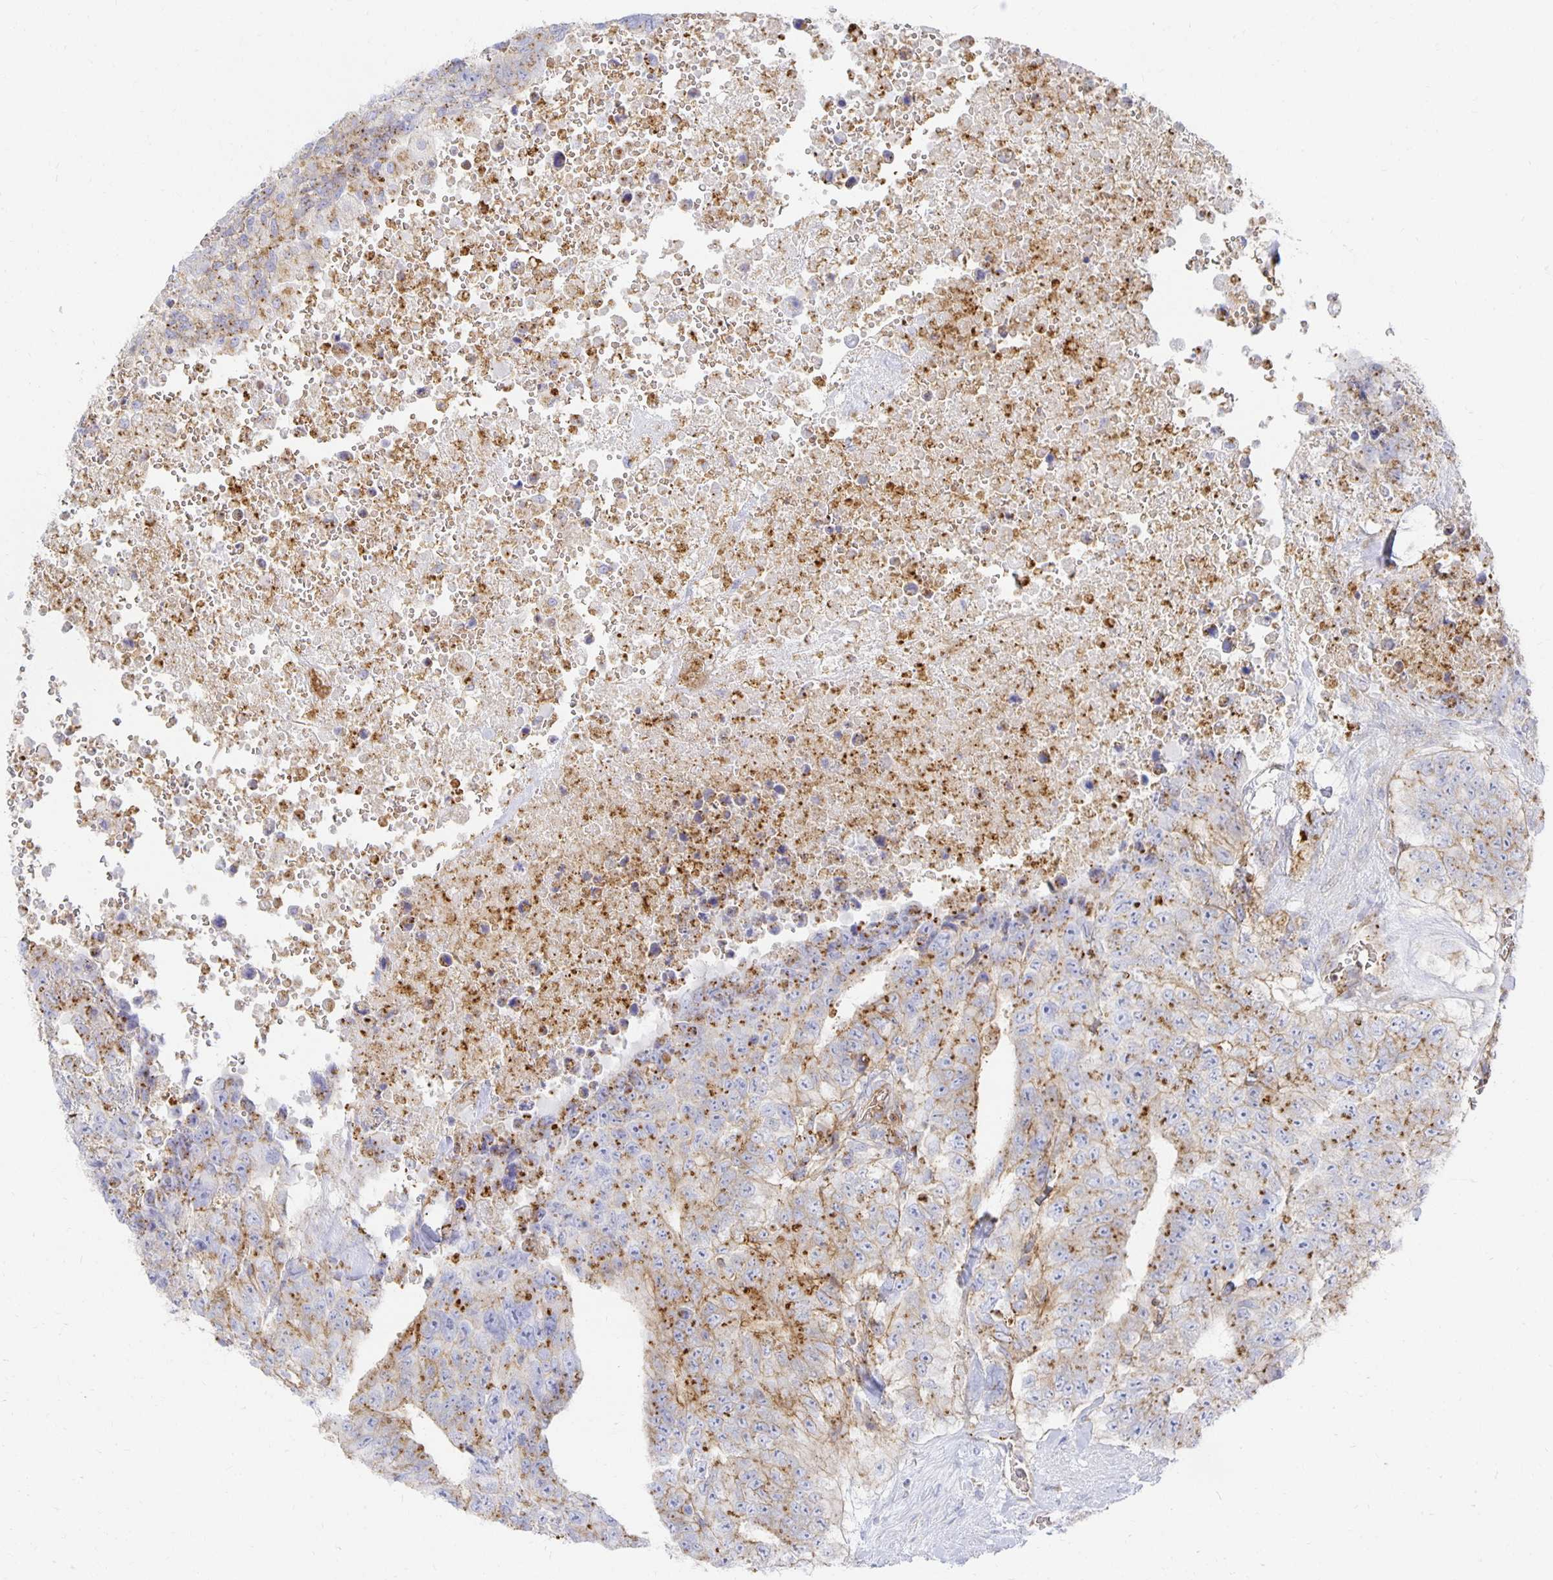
{"staining": {"intensity": "moderate", "quantity": "25%-75%", "location": "cytoplasmic/membranous"}, "tissue": "testis cancer", "cell_type": "Tumor cells", "image_type": "cancer", "snomed": [{"axis": "morphology", "description": "Carcinoma, Embryonal, NOS"}, {"axis": "topography", "description": "Testis"}], "caption": "A high-resolution histopathology image shows IHC staining of testis cancer (embryonal carcinoma), which demonstrates moderate cytoplasmic/membranous expression in approximately 25%-75% of tumor cells.", "gene": "TAAR1", "patient": {"sex": "male", "age": 24}}